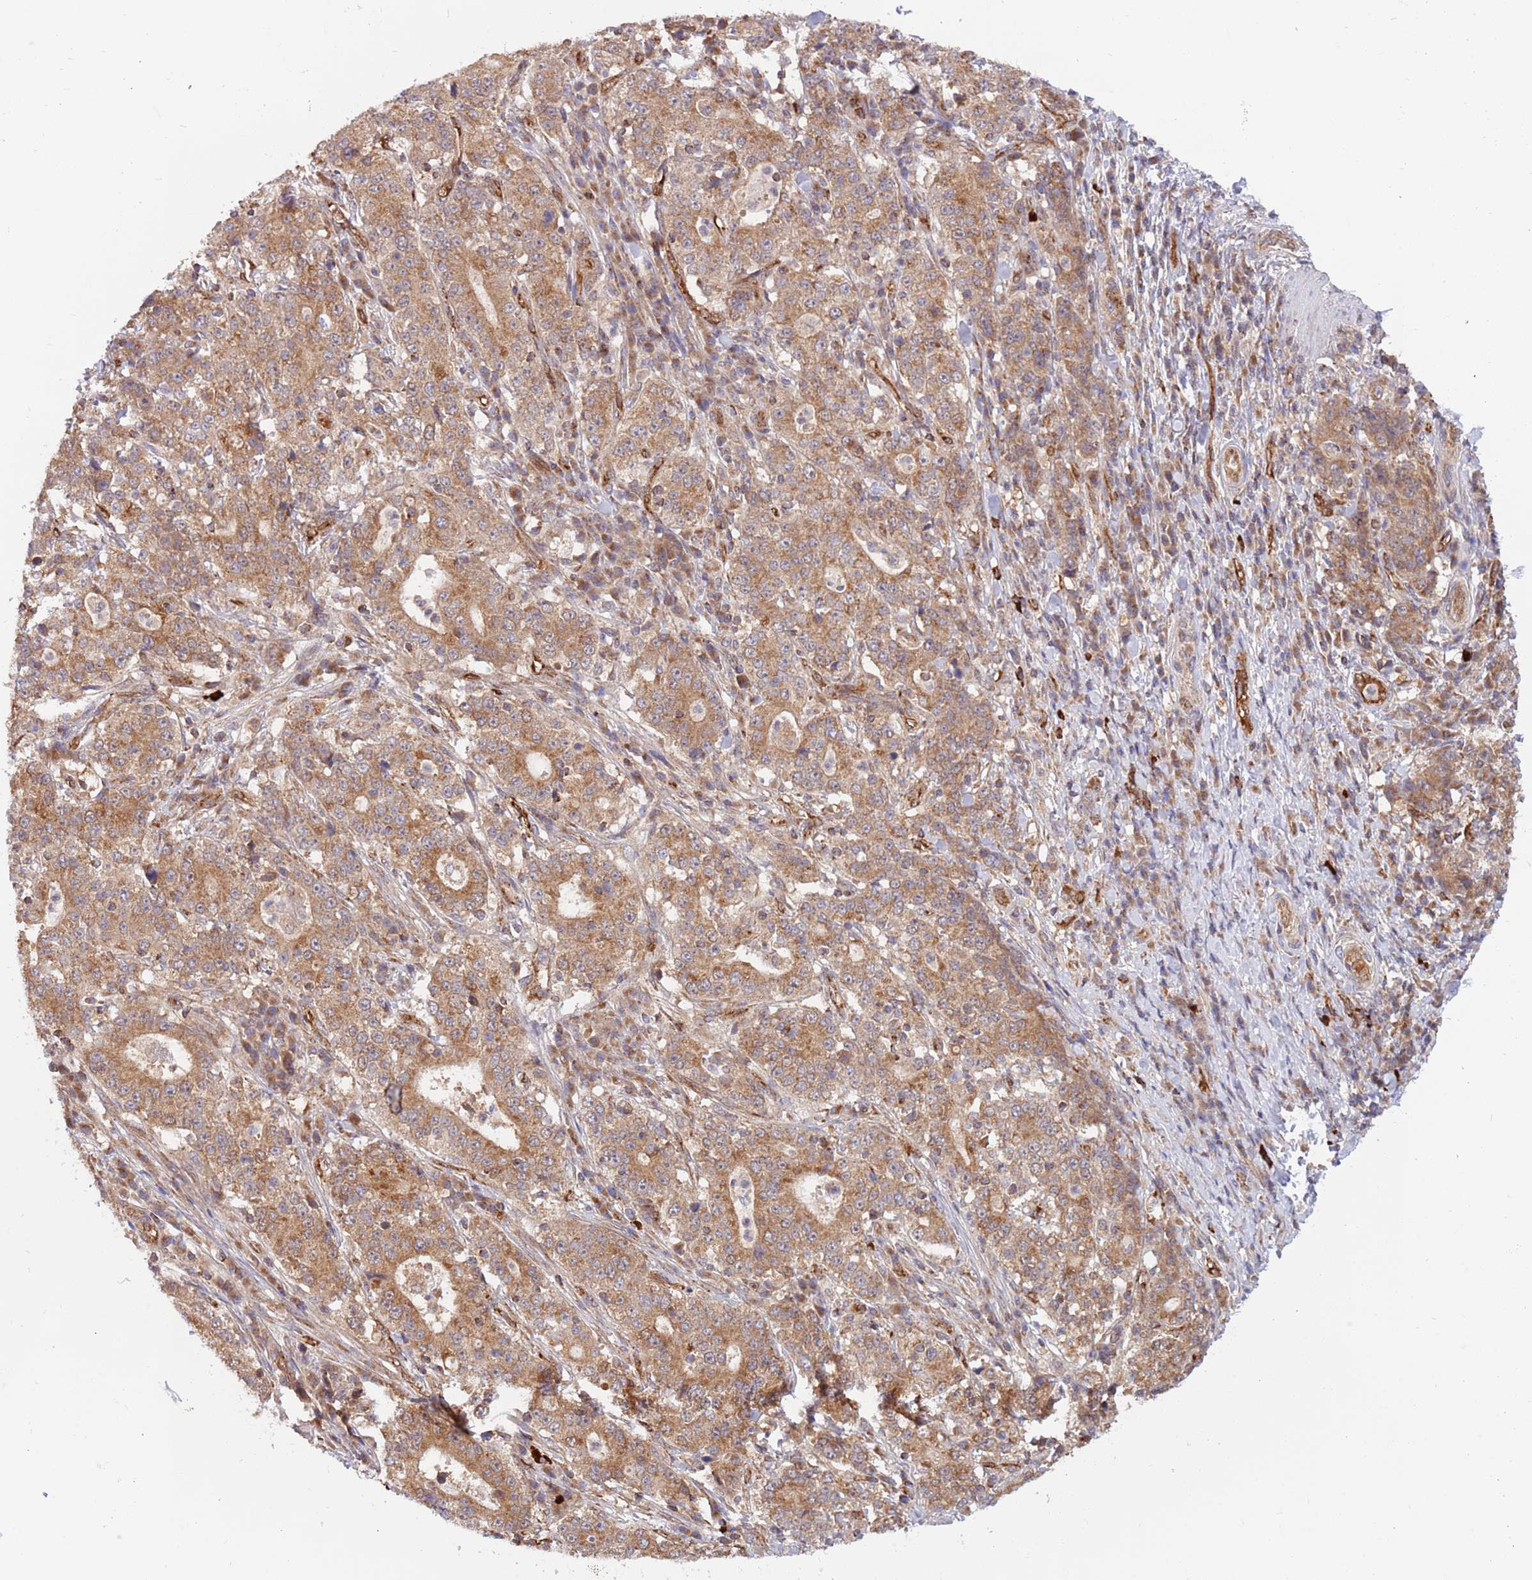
{"staining": {"intensity": "moderate", "quantity": ">75%", "location": "cytoplasmic/membranous"}, "tissue": "stomach cancer", "cell_type": "Tumor cells", "image_type": "cancer", "snomed": [{"axis": "morphology", "description": "Normal tissue, NOS"}, {"axis": "morphology", "description": "Adenocarcinoma, NOS"}, {"axis": "topography", "description": "Stomach, upper"}, {"axis": "topography", "description": "Stomach"}], "caption": "Immunohistochemistry of stomach cancer (adenocarcinoma) exhibits medium levels of moderate cytoplasmic/membranous expression in about >75% of tumor cells.", "gene": "GUK1", "patient": {"sex": "male", "age": 59}}